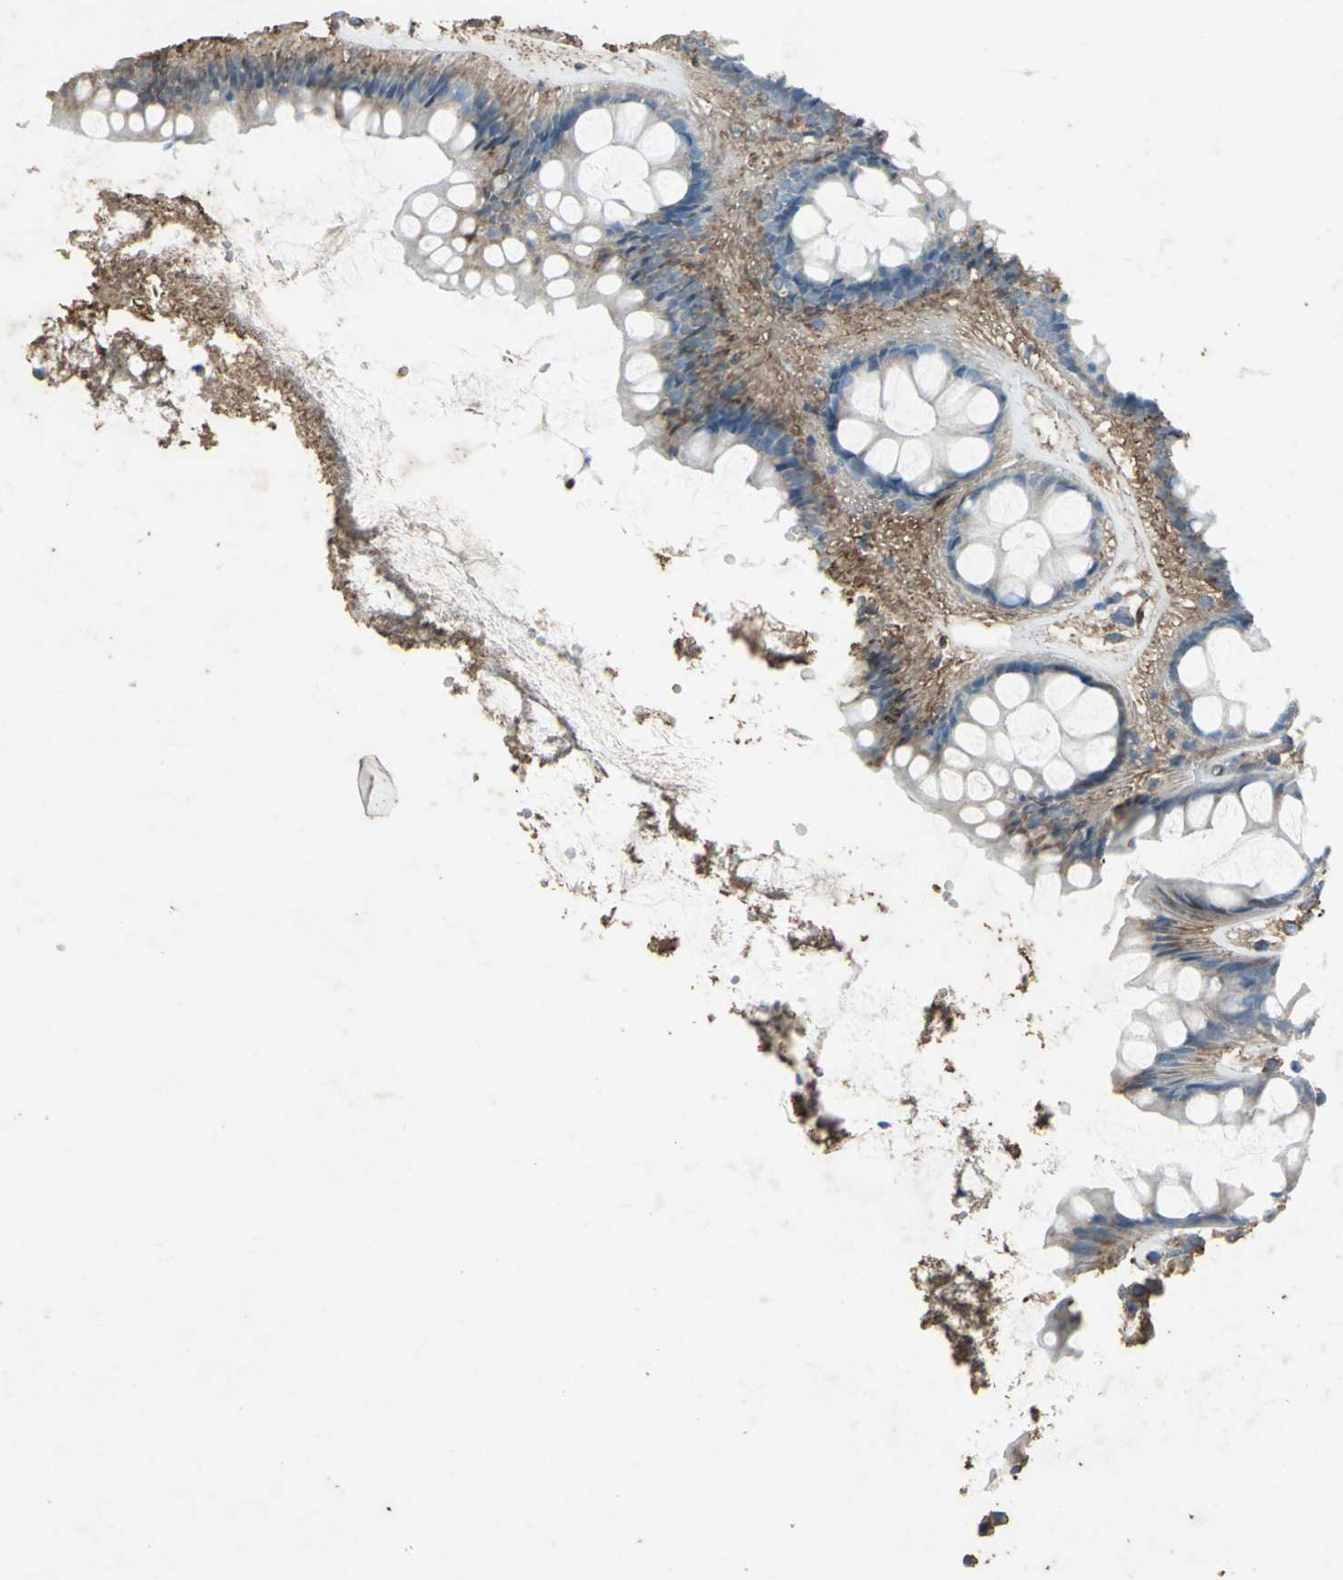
{"staining": {"intensity": "strong", "quantity": ">75%", "location": "cytoplasmic/membranous"}, "tissue": "rectum", "cell_type": "Glandular cells", "image_type": "normal", "snomed": [{"axis": "morphology", "description": "Normal tissue, NOS"}, {"axis": "topography", "description": "Rectum"}], "caption": "Rectum stained with DAB (3,3'-diaminobenzidine) immunohistochemistry displays high levels of strong cytoplasmic/membranous positivity in about >75% of glandular cells. Nuclei are stained in blue.", "gene": "CCR6", "patient": {"sex": "female", "age": 66}}